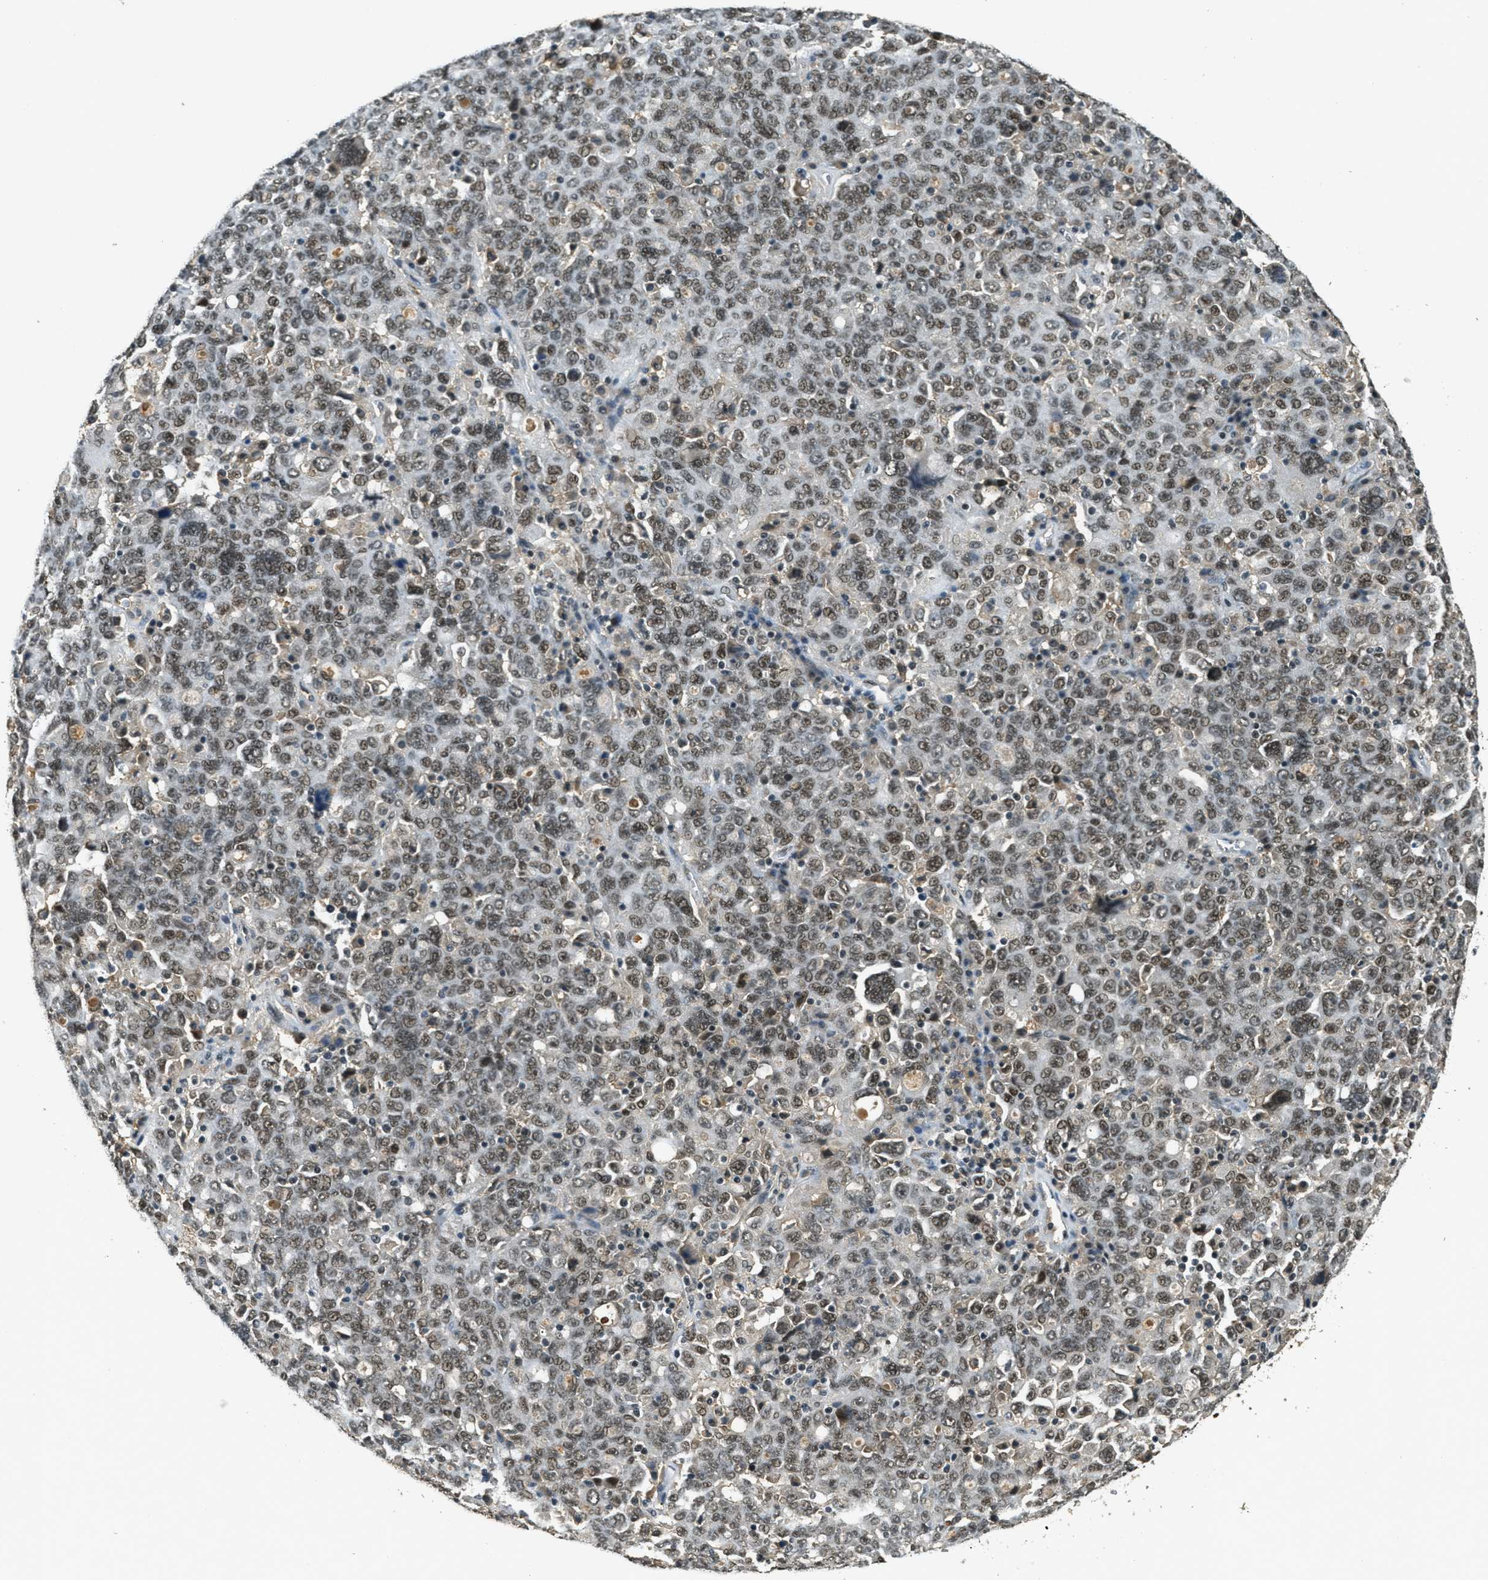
{"staining": {"intensity": "moderate", "quantity": ">75%", "location": "nuclear"}, "tissue": "ovarian cancer", "cell_type": "Tumor cells", "image_type": "cancer", "snomed": [{"axis": "morphology", "description": "Carcinoma, endometroid"}, {"axis": "topography", "description": "Ovary"}], "caption": "Tumor cells demonstrate medium levels of moderate nuclear staining in approximately >75% of cells in ovarian cancer (endometroid carcinoma). (Stains: DAB (3,3'-diaminobenzidine) in brown, nuclei in blue, Microscopy: brightfield microscopy at high magnification).", "gene": "ZNF148", "patient": {"sex": "female", "age": 62}}